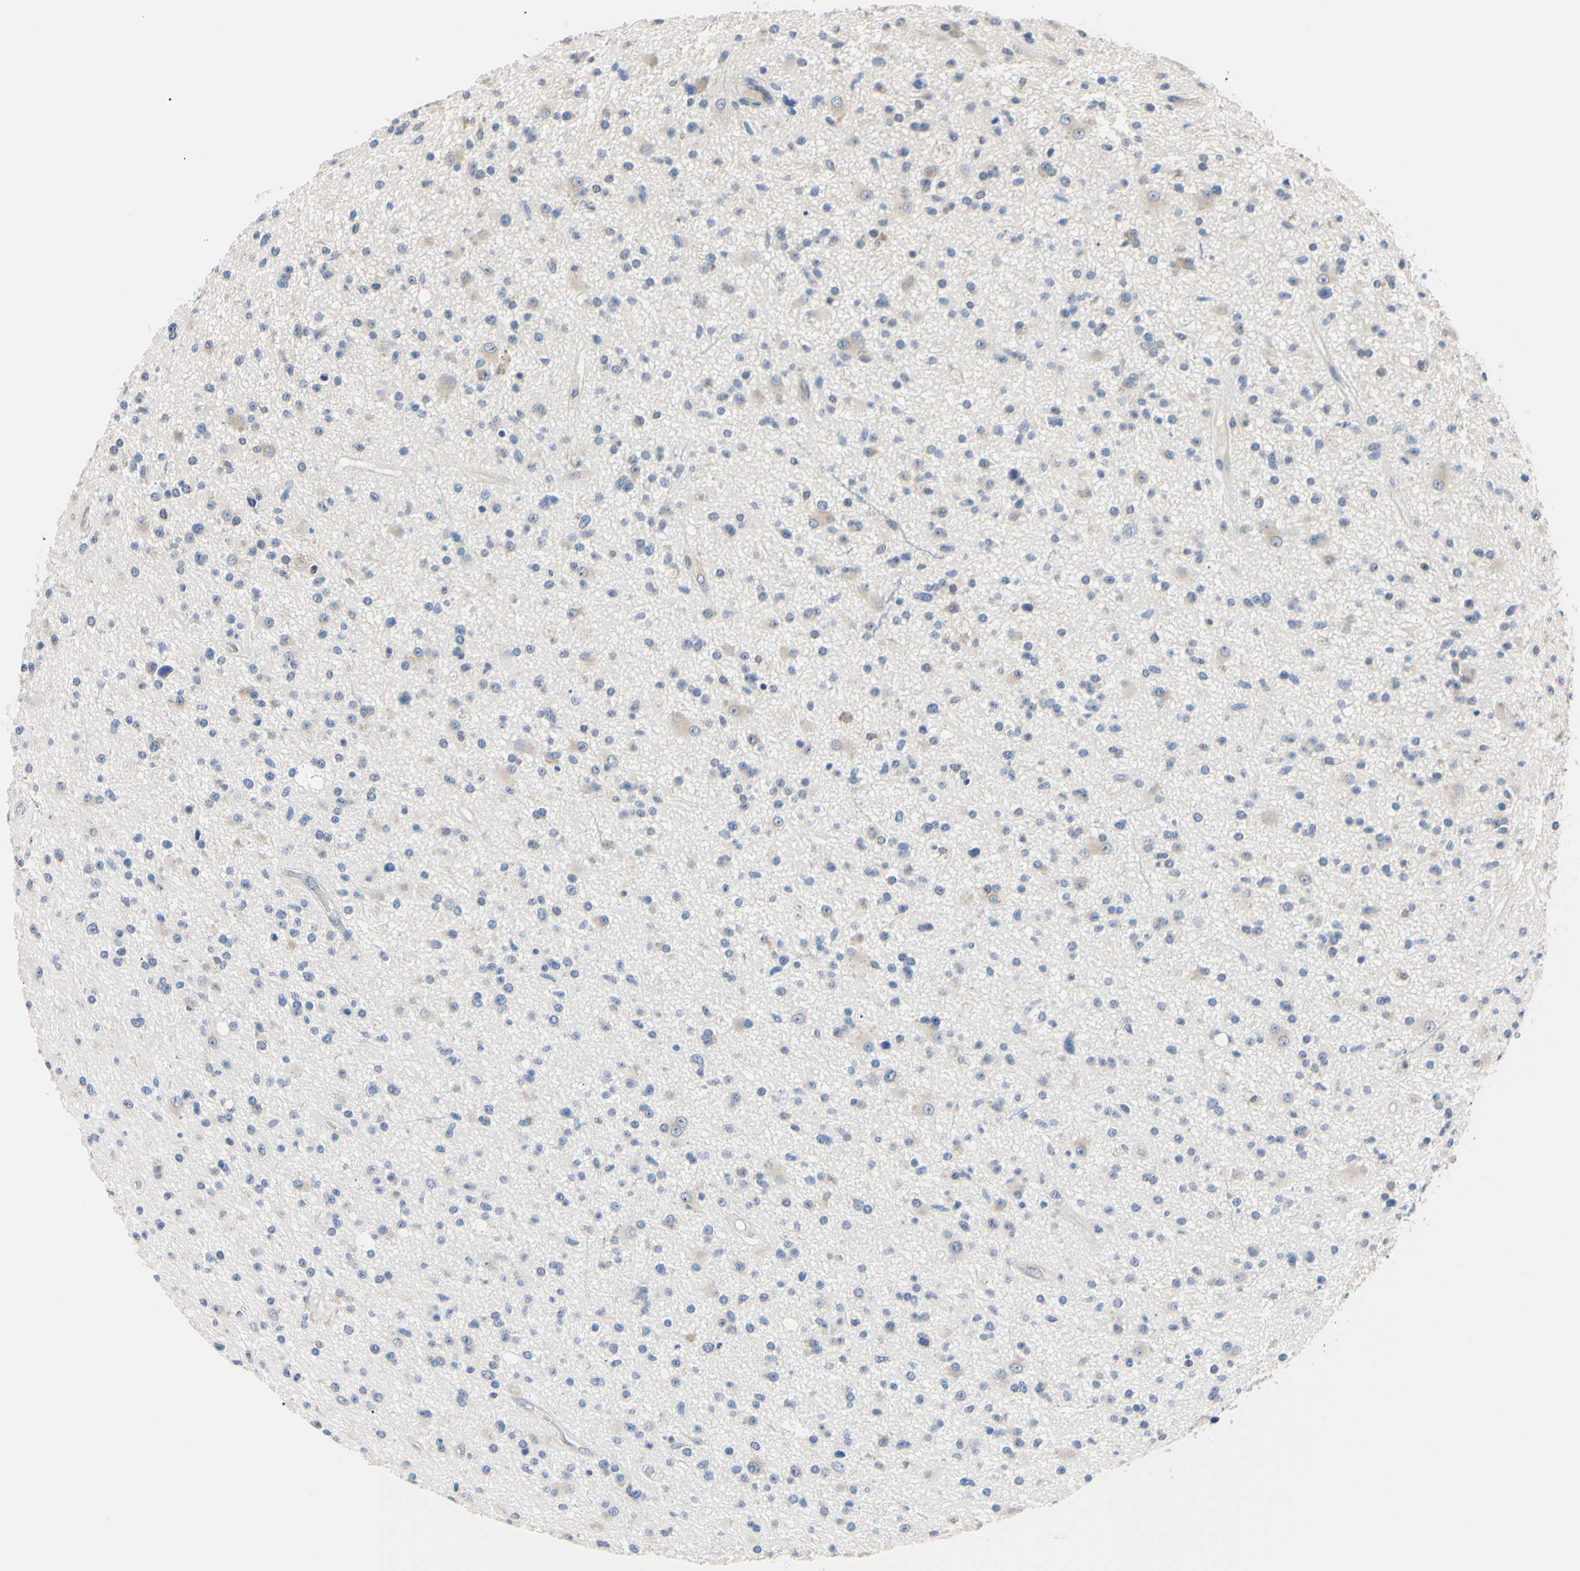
{"staining": {"intensity": "negative", "quantity": "none", "location": "none"}, "tissue": "glioma", "cell_type": "Tumor cells", "image_type": "cancer", "snomed": [{"axis": "morphology", "description": "Glioma, malignant, High grade"}, {"axis": "topography", "description": "Brain"}], "caption": "Glioma was stained to show a protein in brown. There is no significant positivity in tumor cells.", "gene": "RARS1", "patient": {"sex": "male", "age": 33}}